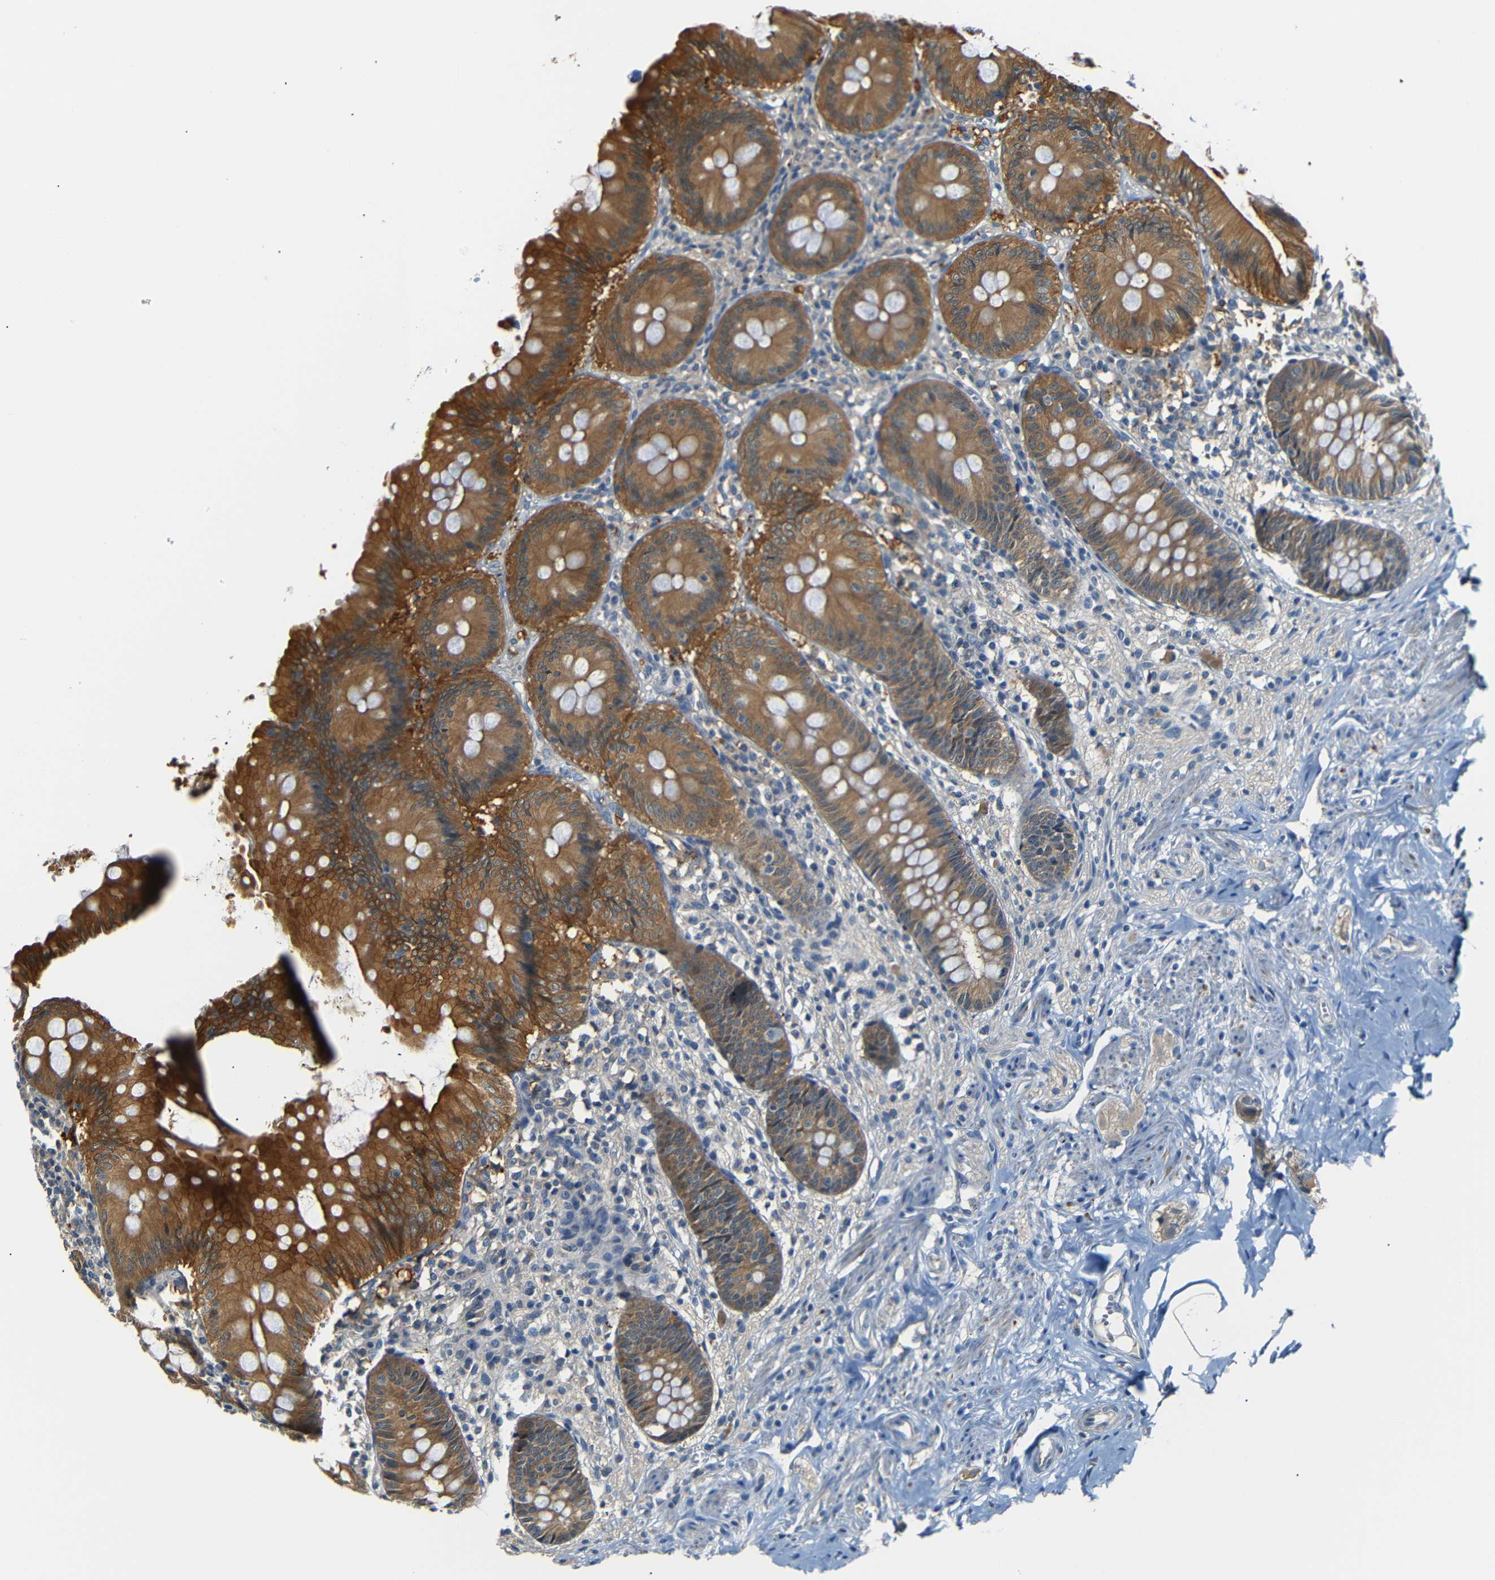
{"staining": {"intensity": "moderate", "quantity": ">75%", "location": "cytoplasmic/membranous"}, "tissue": "appendix", "cell_type": "Glandular cells", "image_type": "normal", "snomed": [{"axis": "morphology", "description": "Normal tissue, NOS"}, {"axis": "topography", "description": "Appendix"}], "caption": "Immunohistochemistry image of unremarkable appendix stained for a protein (brown), which reveals medium levels of moderate cytoplasmic/membranous positivity in approximately >75% of glandular cells.", "gene": "SFN", "patient": {"sex": "male", "age": 56}}